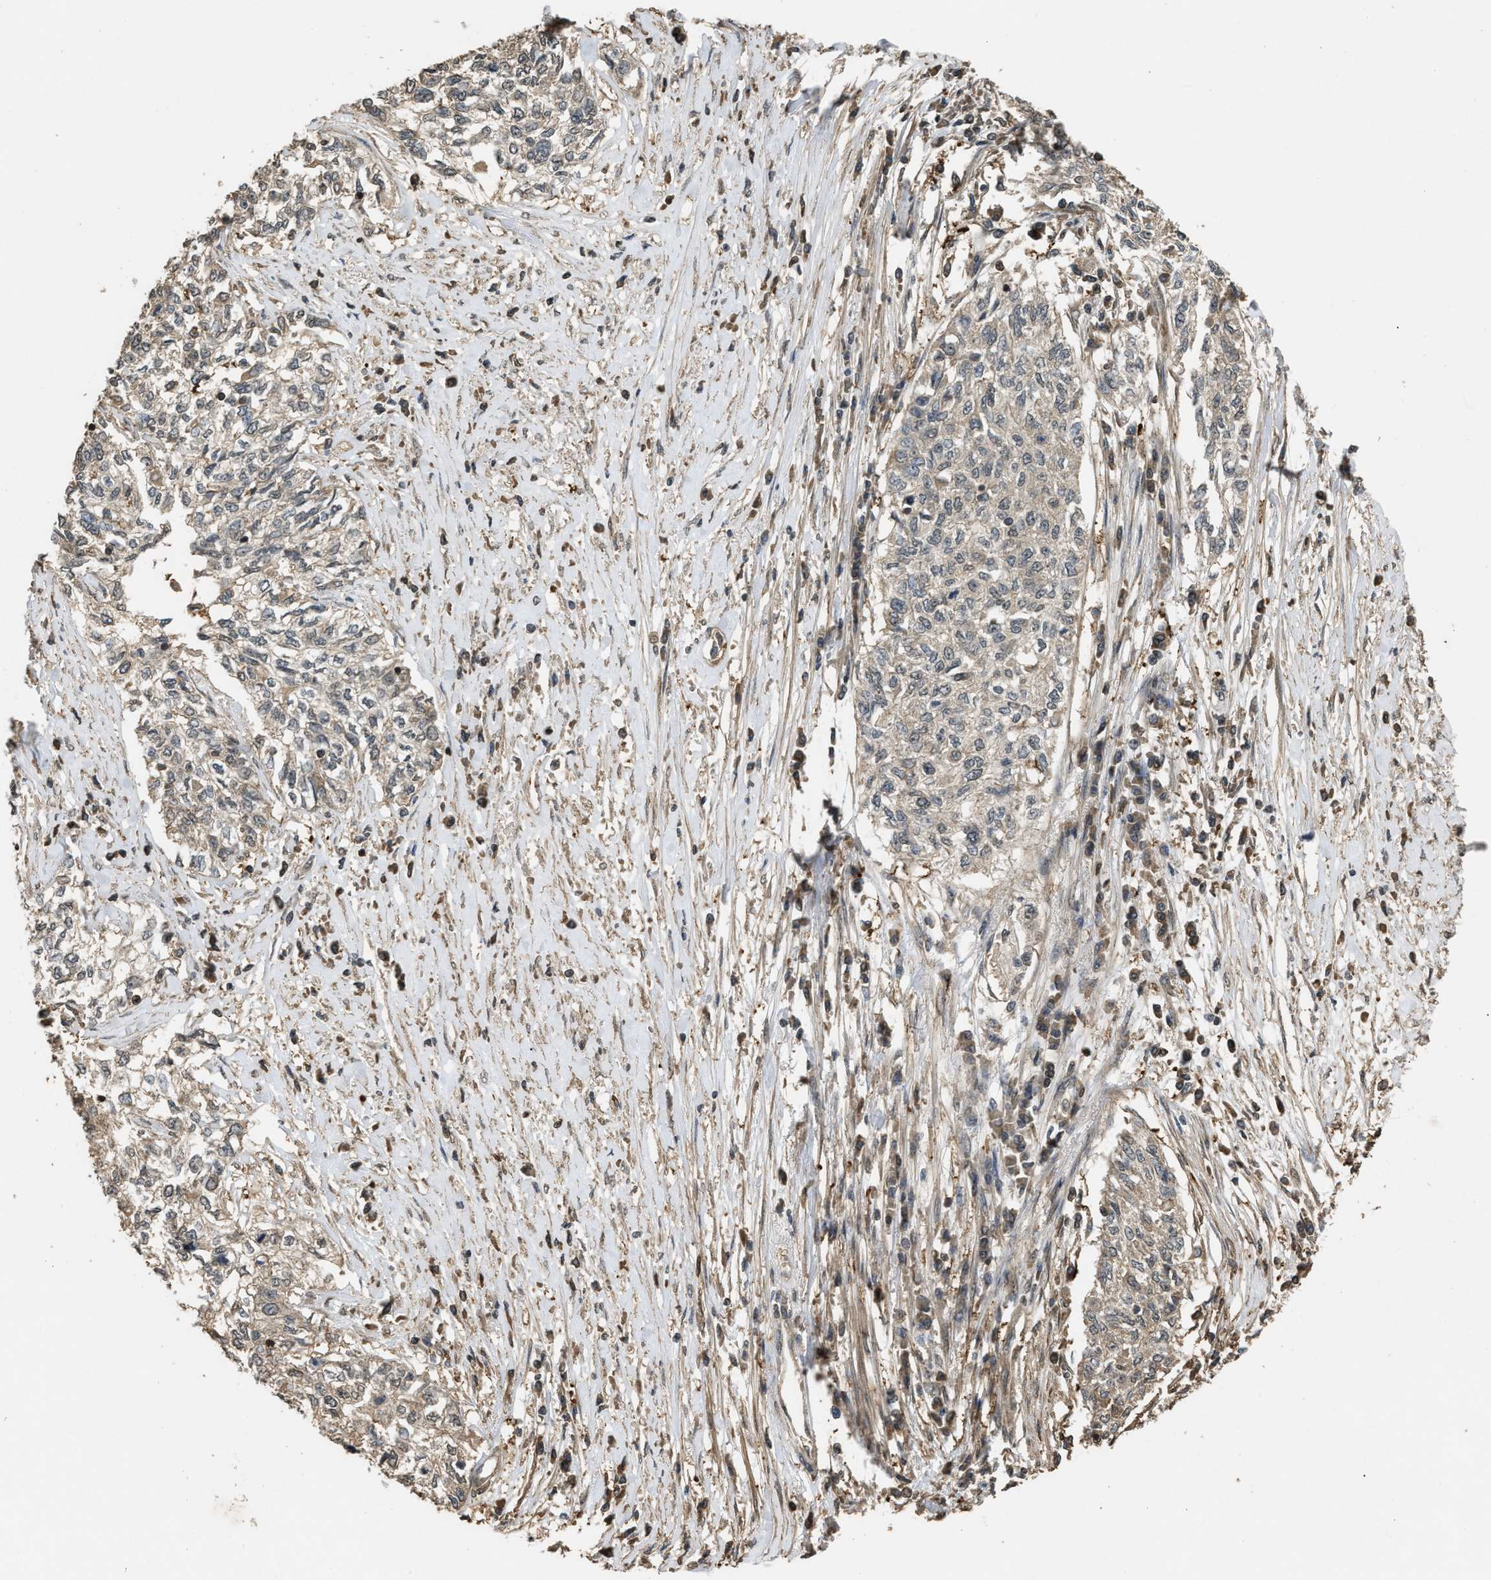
{"staining": {"intensity": "weak", "quantity": "<25%", "location": "cytoplasmic/membranous"}, "tissue": "cervical cancer", "cell_type": "Tumor cells", "image_type": "cancer", "snomed": [{"axis": "morphology", "description": "Squamous cell carcinoma, NOS"}, {"axis": "topography", "description": "Cervix"}], "caption": "Tumor cells are negative for brown protein staining in cervical squamous cell carcinoma.", "gene": "ARHGDIA", "patient": {"sex": "female", "age": 57}}